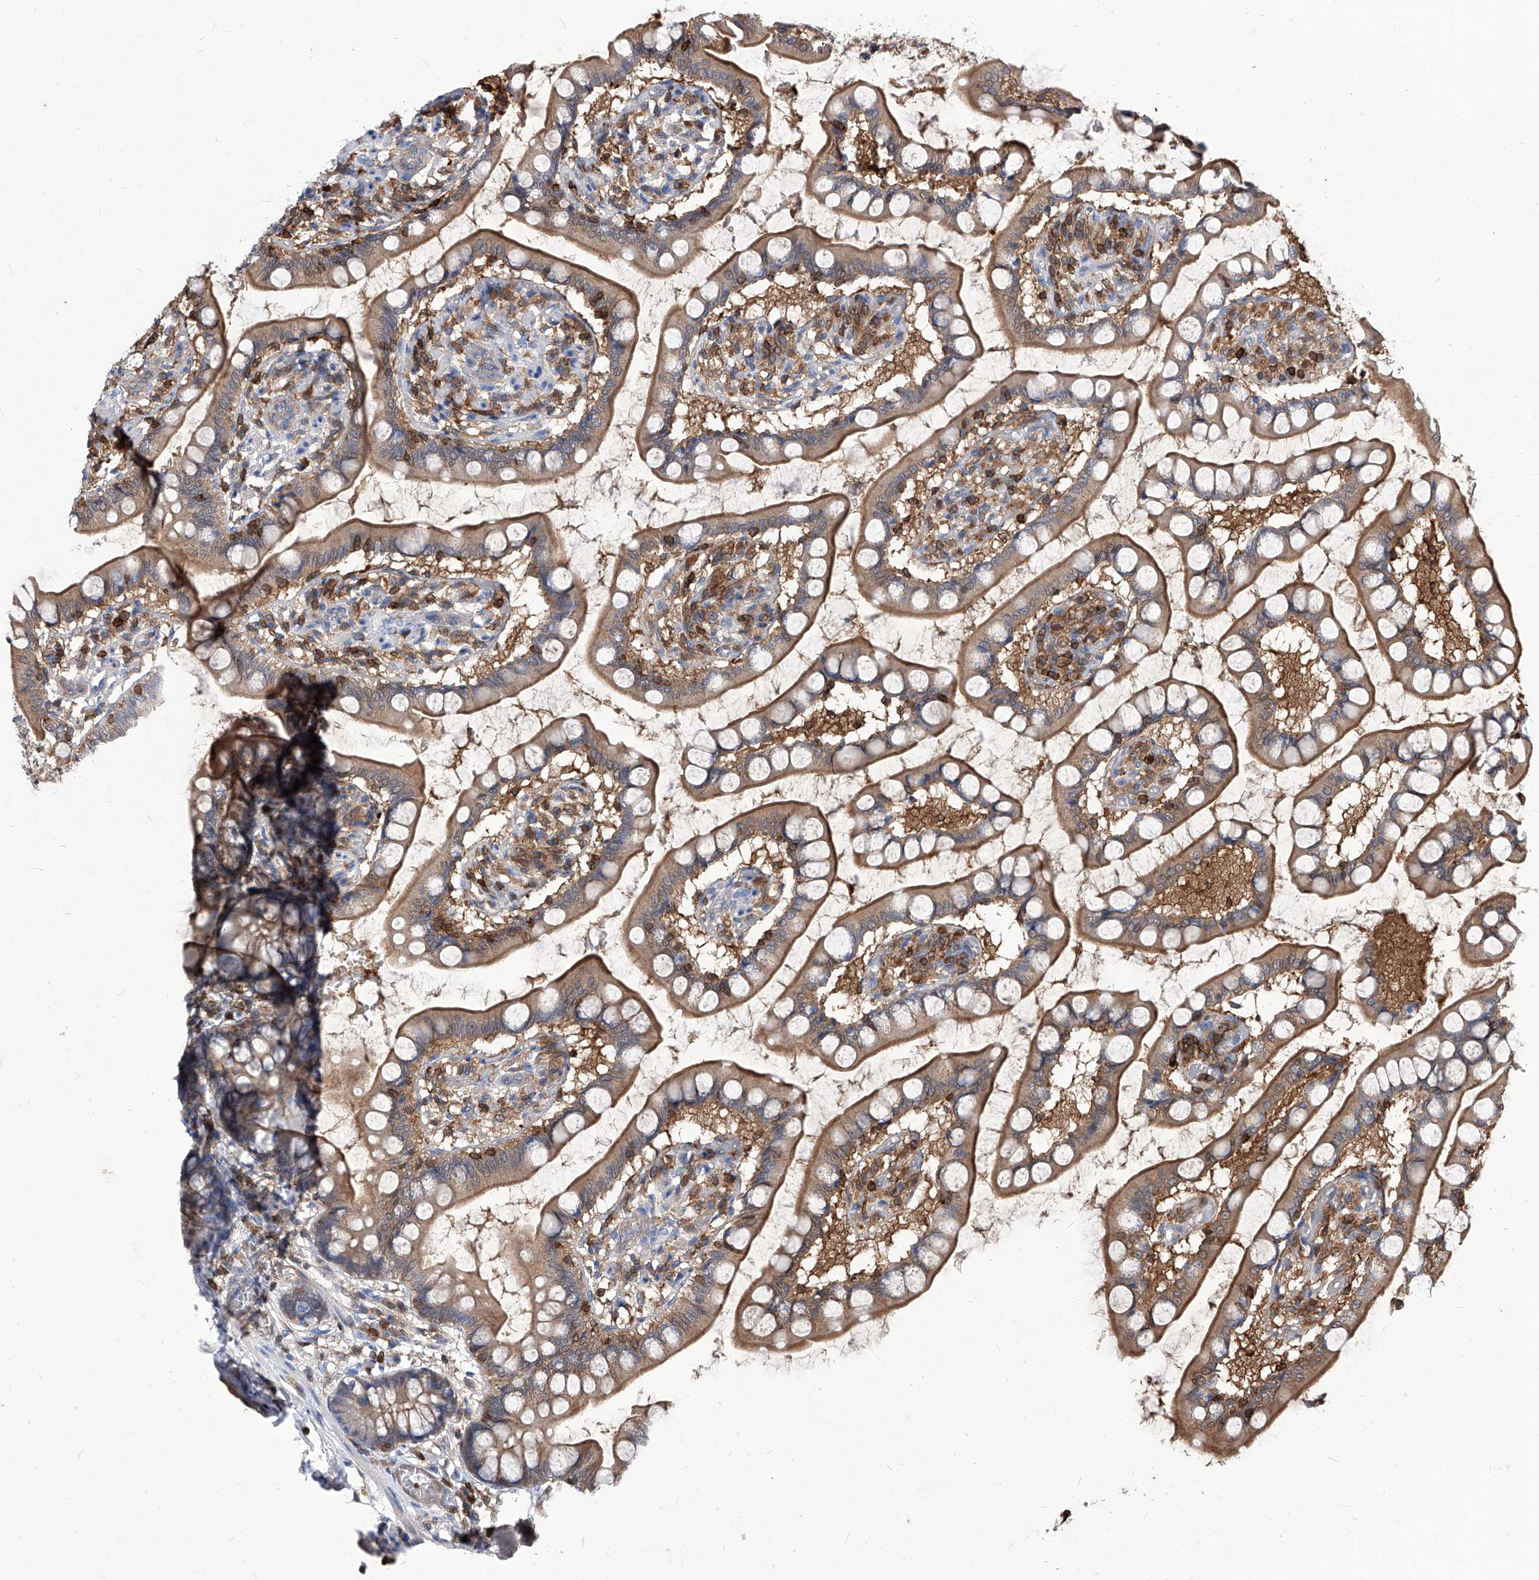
{"staining": {"intensity": "moderate", "quantity": "25%-75%", "location": "cytoplasmic/membranous"}, "tissue": "small intestine", "cell_type": "Glandular cells", "image_type": "normal", "snomed": [{"axis": "morphology", "description": "Normal tissue, NOS"}, {"axis": "topography", "description": "Small intestine"}], "caption": "Protein staining of unremarkable small intestine displays moderate cytoplasmic/membranous positivity in about 25%-75% of glandular cells. The protein of interest is stained brown, and the nuclei are stained in blue (DAB (3,3'-diaminobenzidine) IHC with brightfield microscopy, high magnification).", "gene": "ABRACL", "patient": {"sex": "male", "age": 52}}